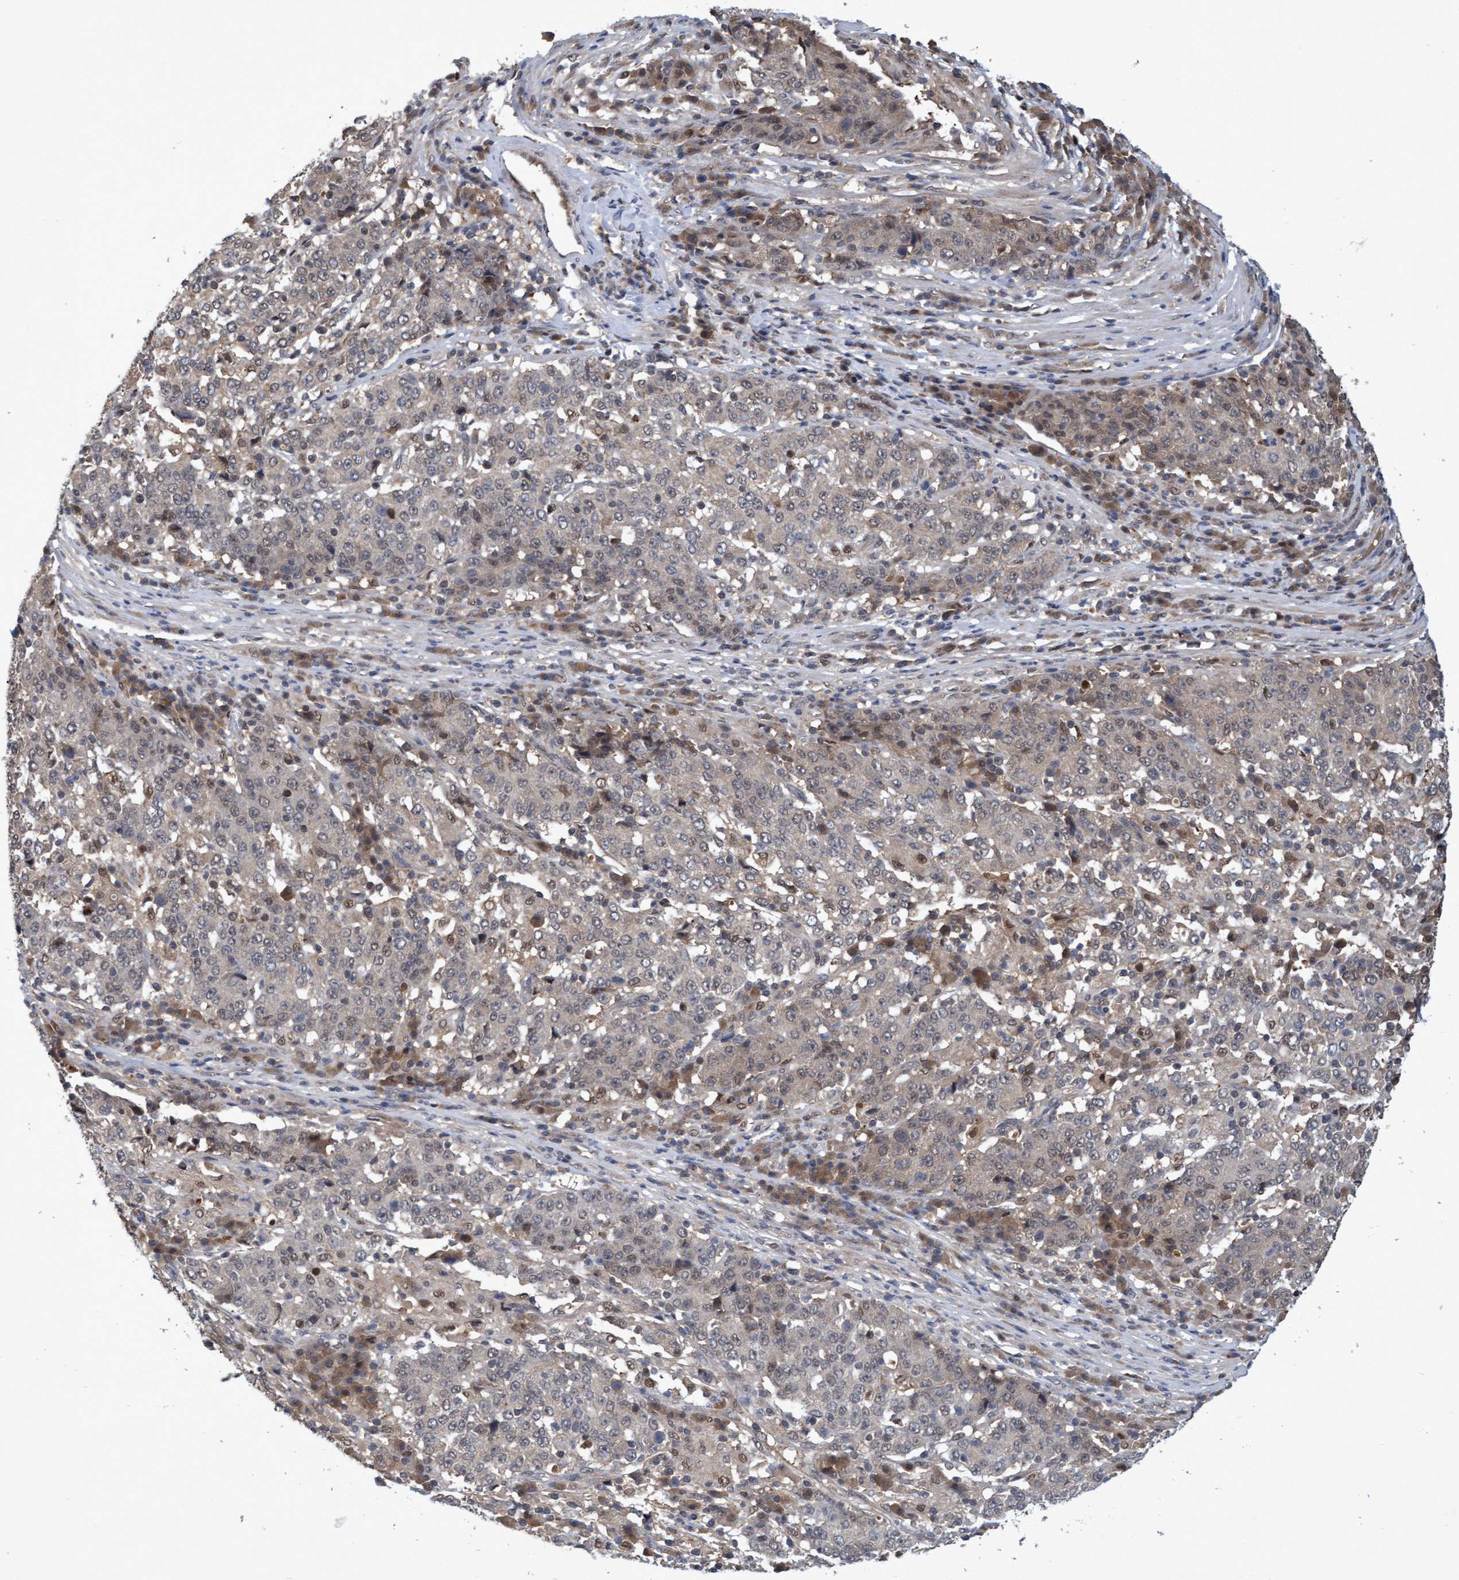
{"staining": {"intensity": "weak", "quantity": "25%-75%", "location": "cytoplasmic/membranous,nuclear"}, "tissue": "stomach cancer", "cell_type": "Tumor cells", "image_type": "cancer", "snomed": [{"axis": "morphology", "description": "Adenocarcinoma, NOS"}, {"axis": "topography", "description": "Stomach"}], "caption": "A brown stain labels weak cytoplasmic/membranous and nuclear staining of a protein in adenocarcinoma (stomach) tumor cells.", "gene": "PSMB6", "patient": {"sex": "male", "age": 59}}